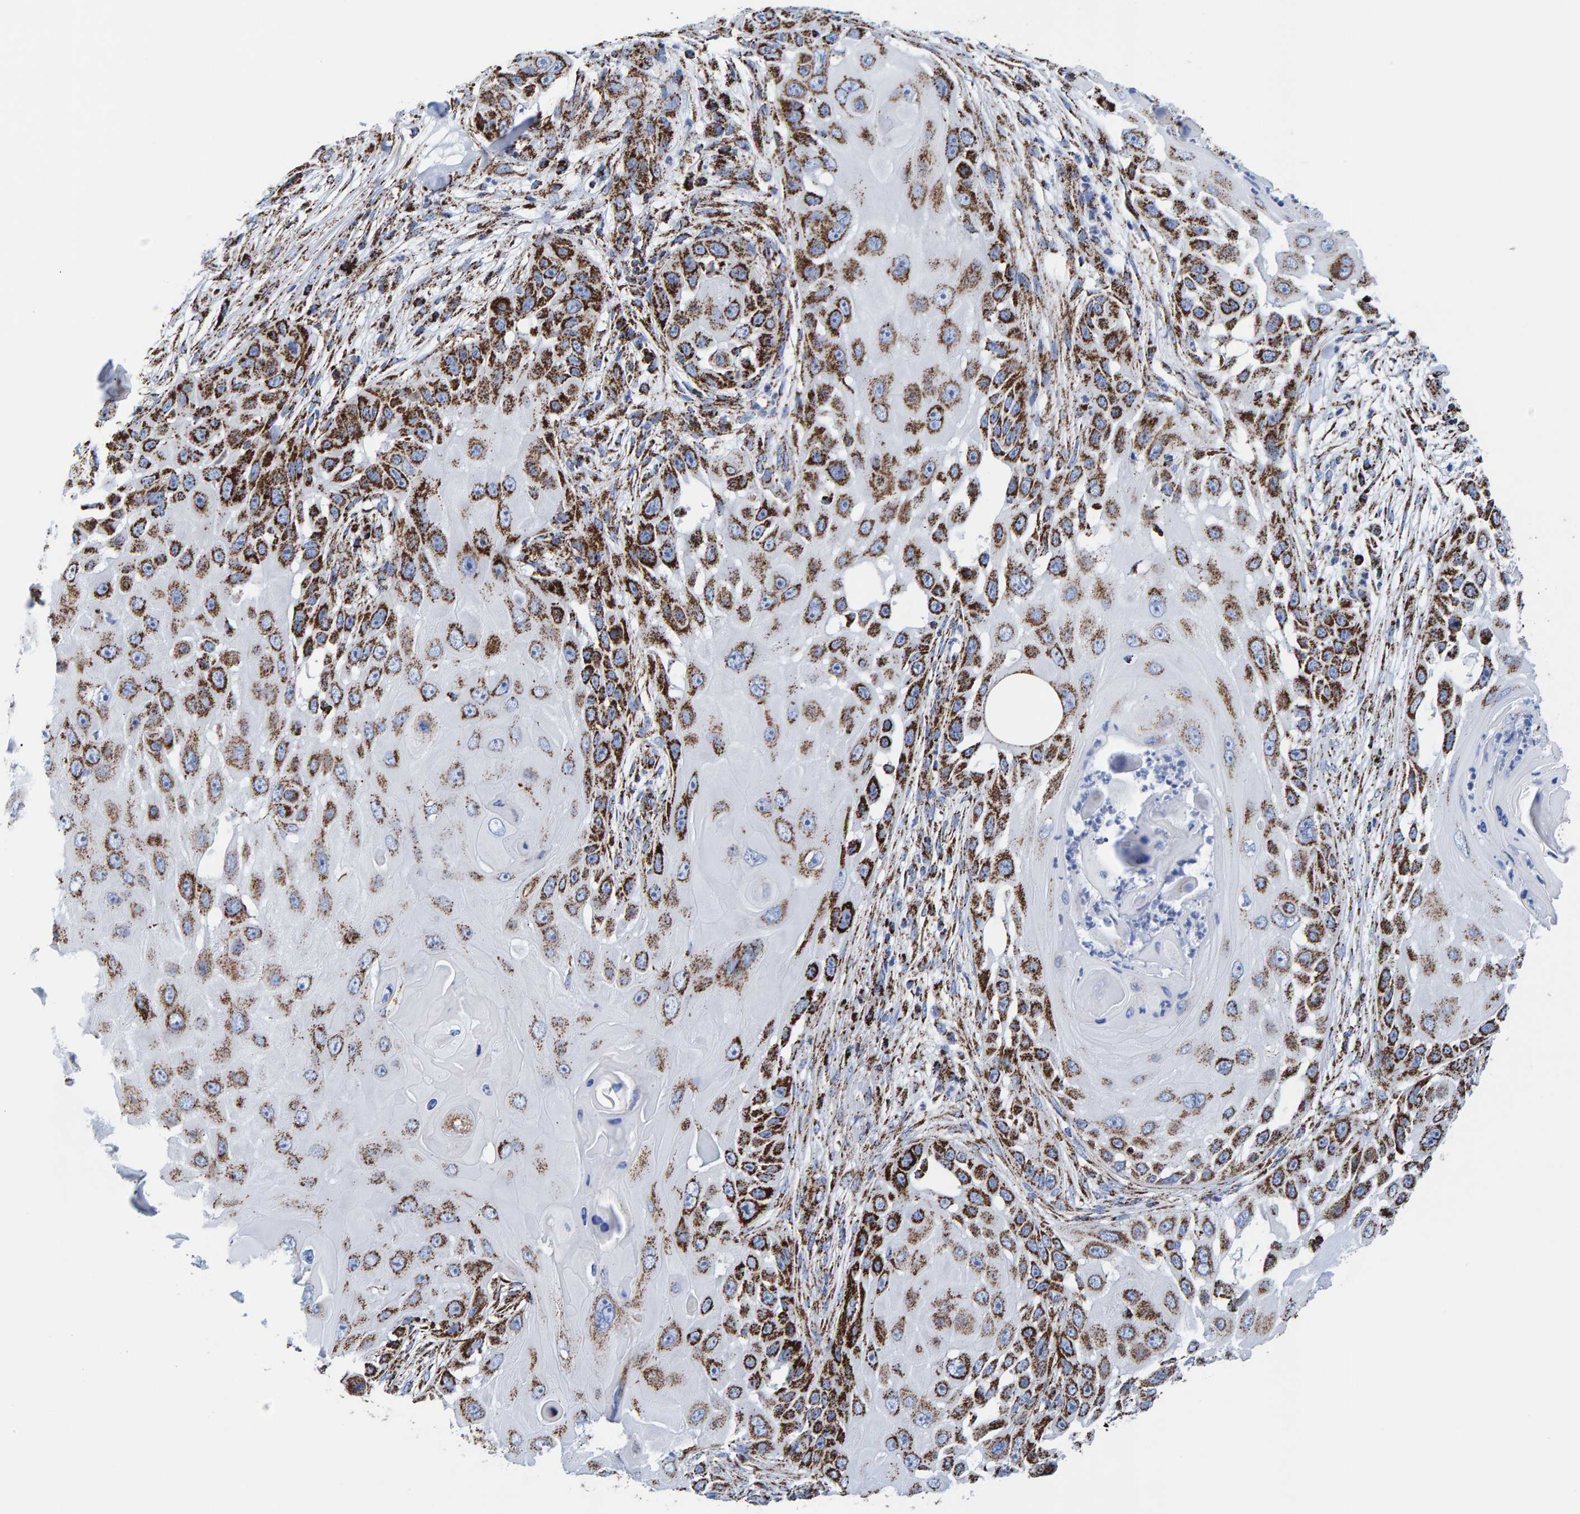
{"staining": {"intensity": "strong", "quantity": ">75%", "location": "cytoplasmic/membranous"}, "tissue": "skin cancer", "cell_type": "Tumor cells", "image_type": "cancer", "snomed": [{"axis": "morphology", "description": "Squamous cell carcinoma, NOS"}, {"axis": "topography", "description": "Skin"}], "caption": "High-magnification brightfield microscopy of skin squamous cell carcinoma stained with DAB (brown) and counterstained with hematoxylin (blue). tumor cells exhibit strong cytoplasmic/membranous staining is present in approximately>75% of cells. The staining is performed using DAB brown chromogen to label protein expression. The nuclei are counter-stained blue using hematoxylin.", "gene": "ENSG00000262660", "patient": {"sex": "female", "age": 44}}